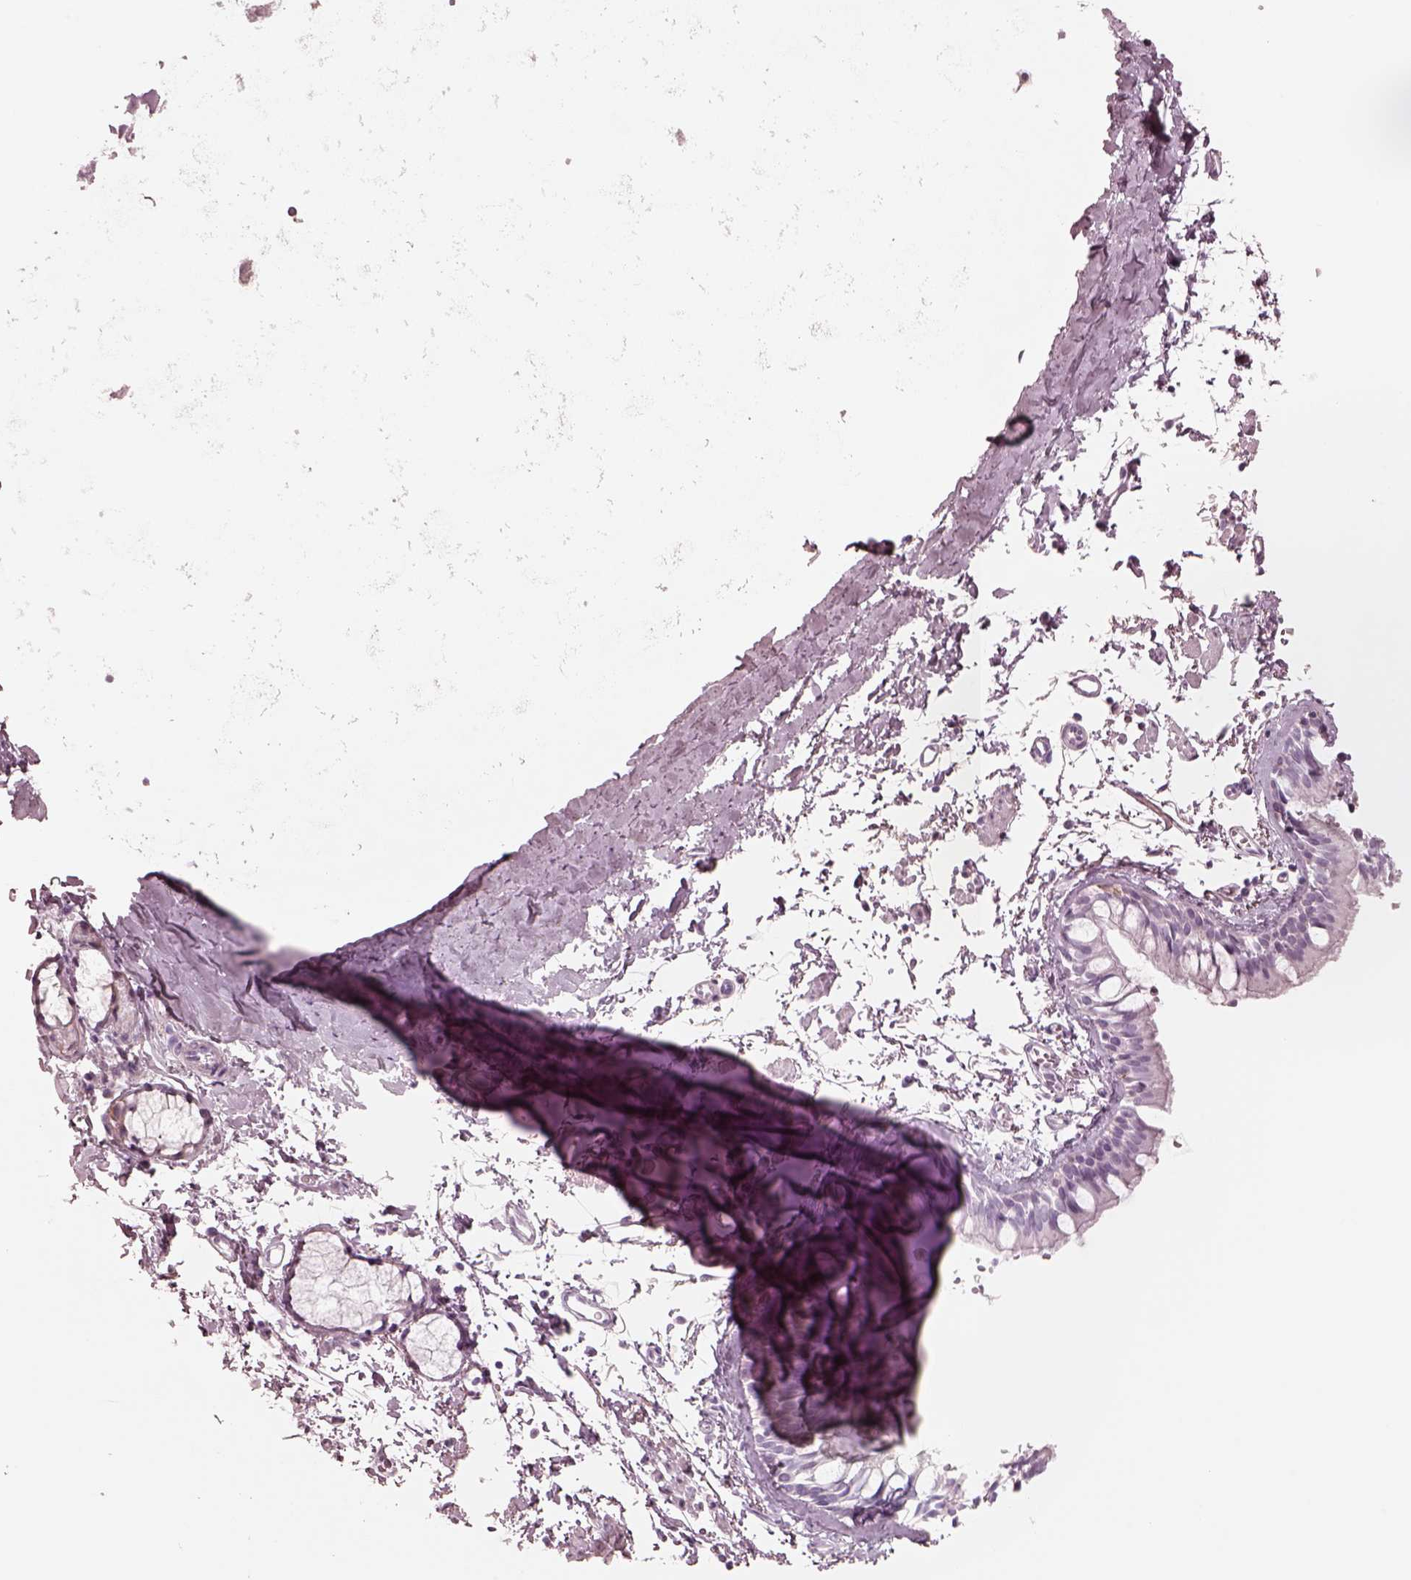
{"staining": {"intensity": "negative", "quantity": "none", "location": "none"}, "tissue": "bronchus", "cell_type": "Respiratory epithelial cells", "image_type": "normal", "snomed": [{"axis": "morphology", "description": "Normal tissue, NOS"}, {"axis": "topography", "description": "Cartilage tissue"}, {"axis": "topography", "description": "Bronchus"}], "caption": "Protein analysis of unremarkable bronchus reveals no significant staining in respiratory epithelial cells.", "gene": "CADM2", "patient": {"sex": "female", "age": 59}}